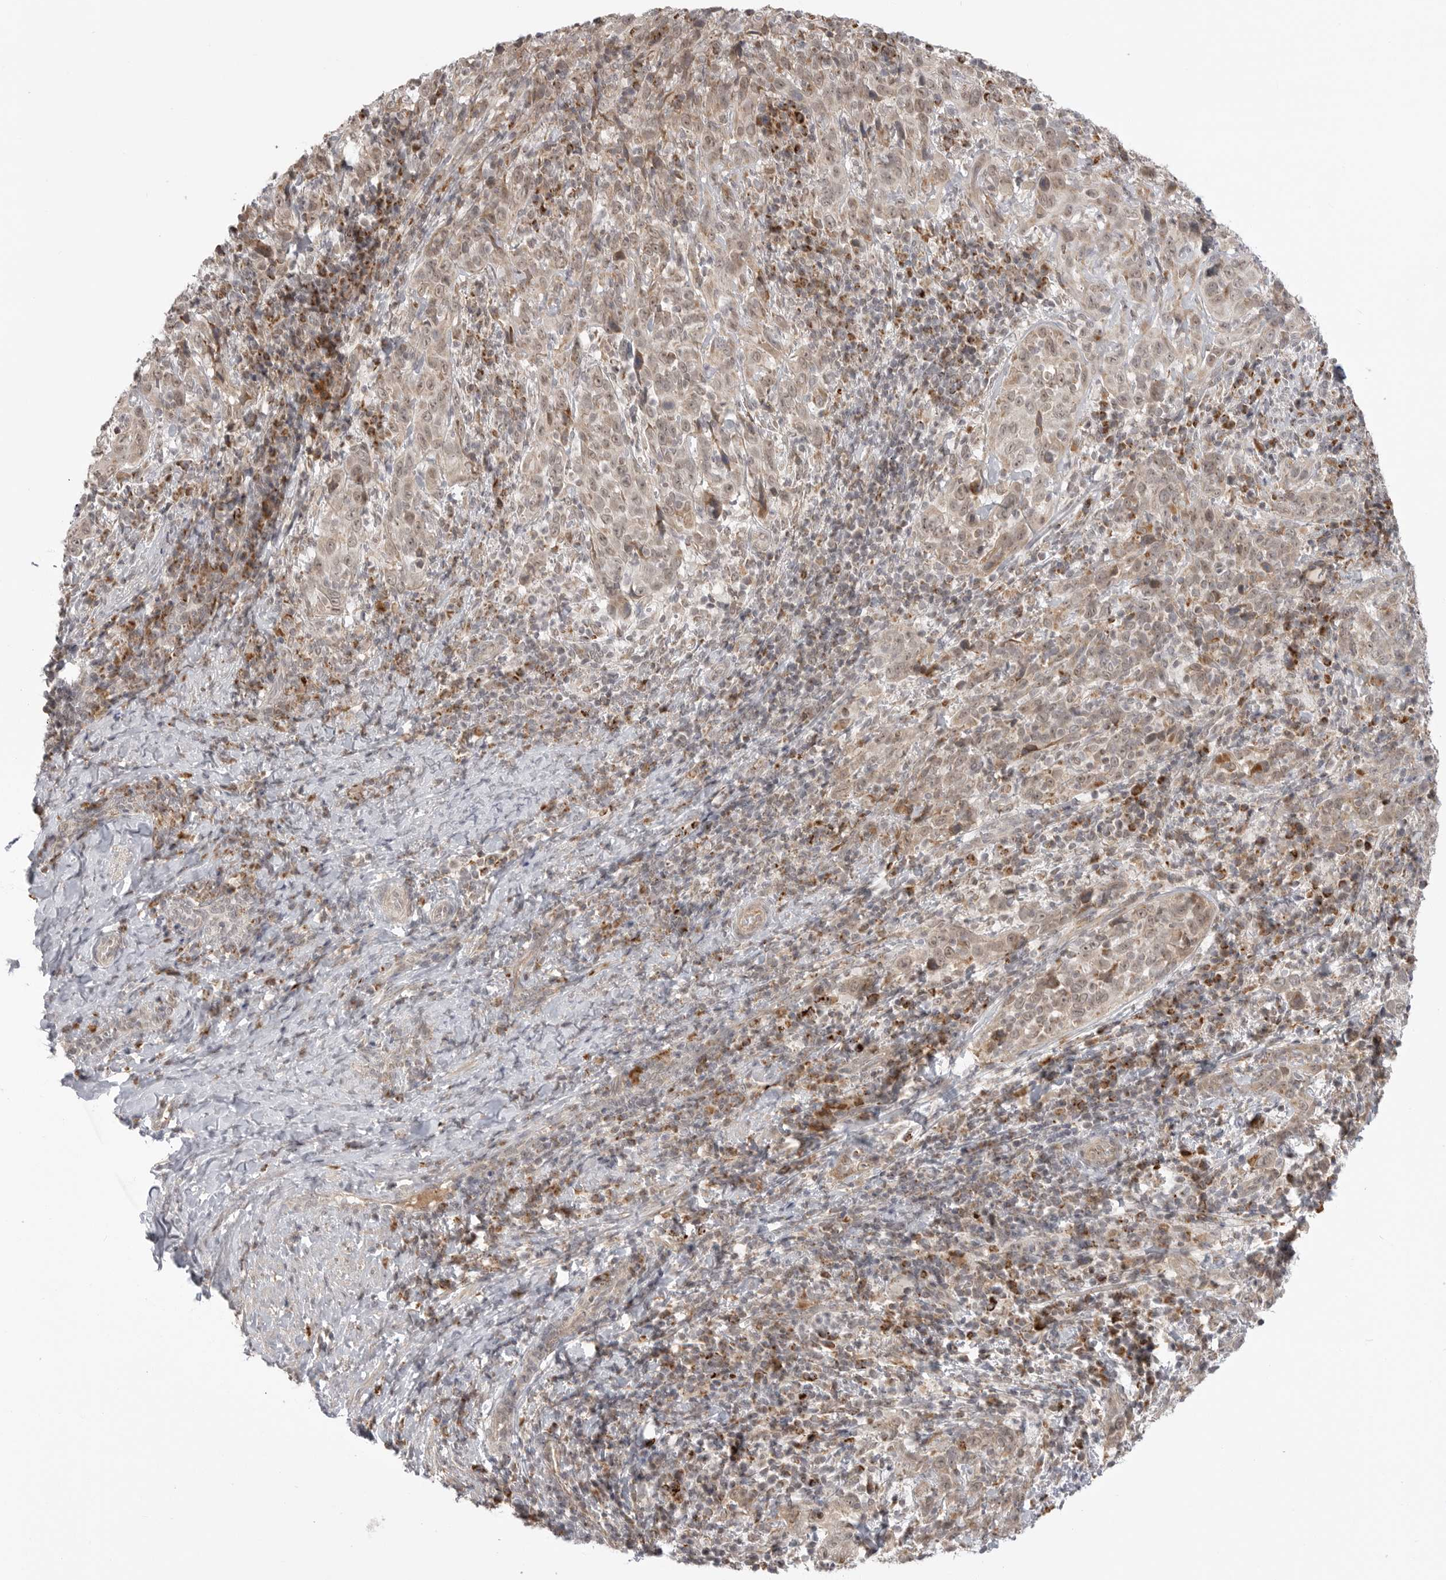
{"staining": {"intensity": "weak", "quantity": ">75%", "location": "cytoplasmic/membranous"}, "tissue": "cervical cancer", "cell_type": "Tumor cells", "image_type": "cancer", "snomed": [{"axis": "morphology", "description": "Squamous cell carcinoma, NOS"}, {"axis": "topography", "description": "Cervix"}], "caption": "Weak cytoplasmic/membranous protein expression is identified in about >75% of tumor cells in cervical cancer (squamous cell carcinoma). The protein is shown in brown color, while the nuclei are stained blue.", "gene": "KALRN", "patient": {"sex": "female", "age": 46}}